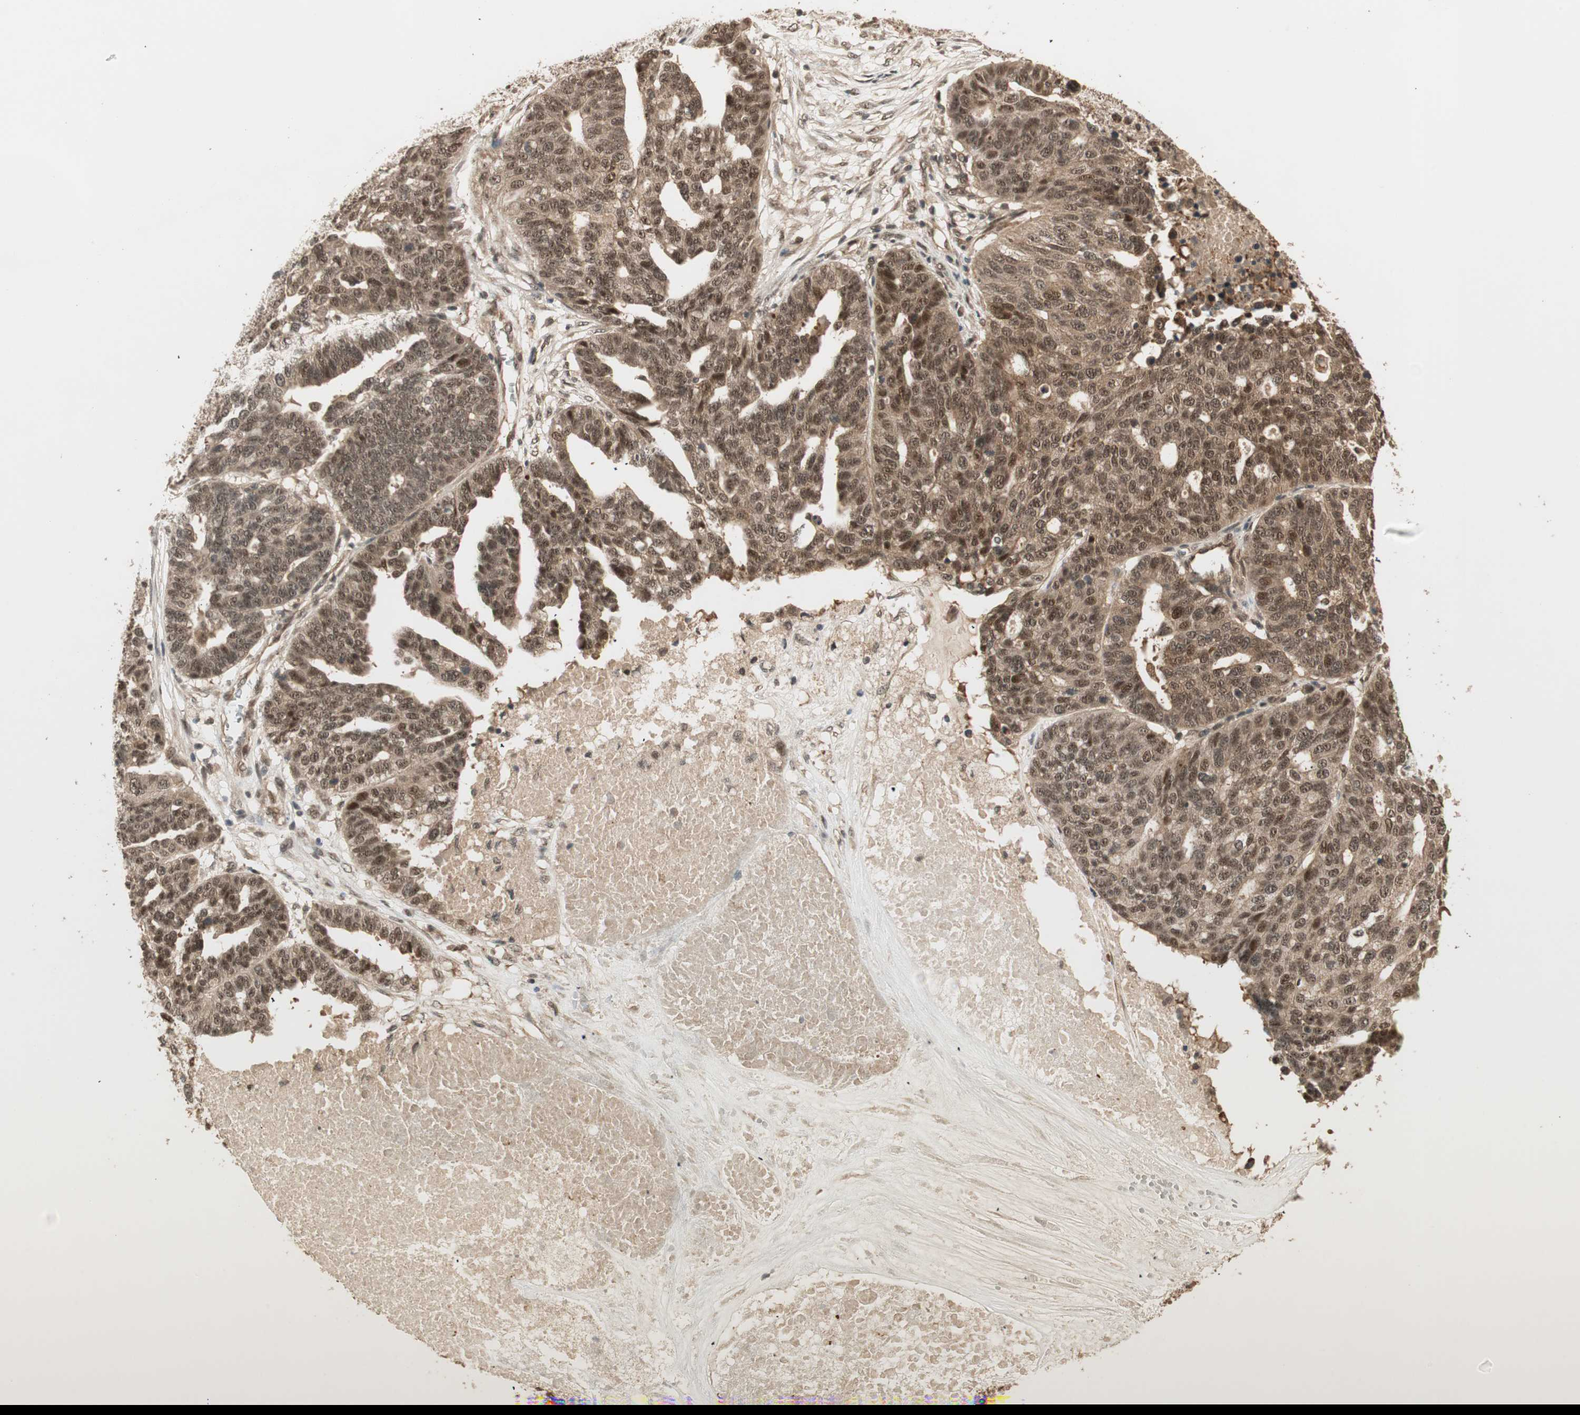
{"staining": {"intensity": "strong", "quantity": ">75%", "location": "cytoplasmic/membranous,nuclear"}, "tissue": "ovarian cancer", "cell_type": "Tumor cells", "image_type": "cancer", "snomed": [{"axis": "morphology", "description": "Cystadenocarcinoma, serous, NOS"}, {"axis": "topography", "description": "Ovary"}], "caption": "DAB immunohistochemical staining of ovarian cancer demonstrates strong cytoplasmic/membranous and nuclear protein positivity in about >75% of tumor cells.", "gene": "ZSCAN31", "patient": {"sex": "female", "age": 59}}